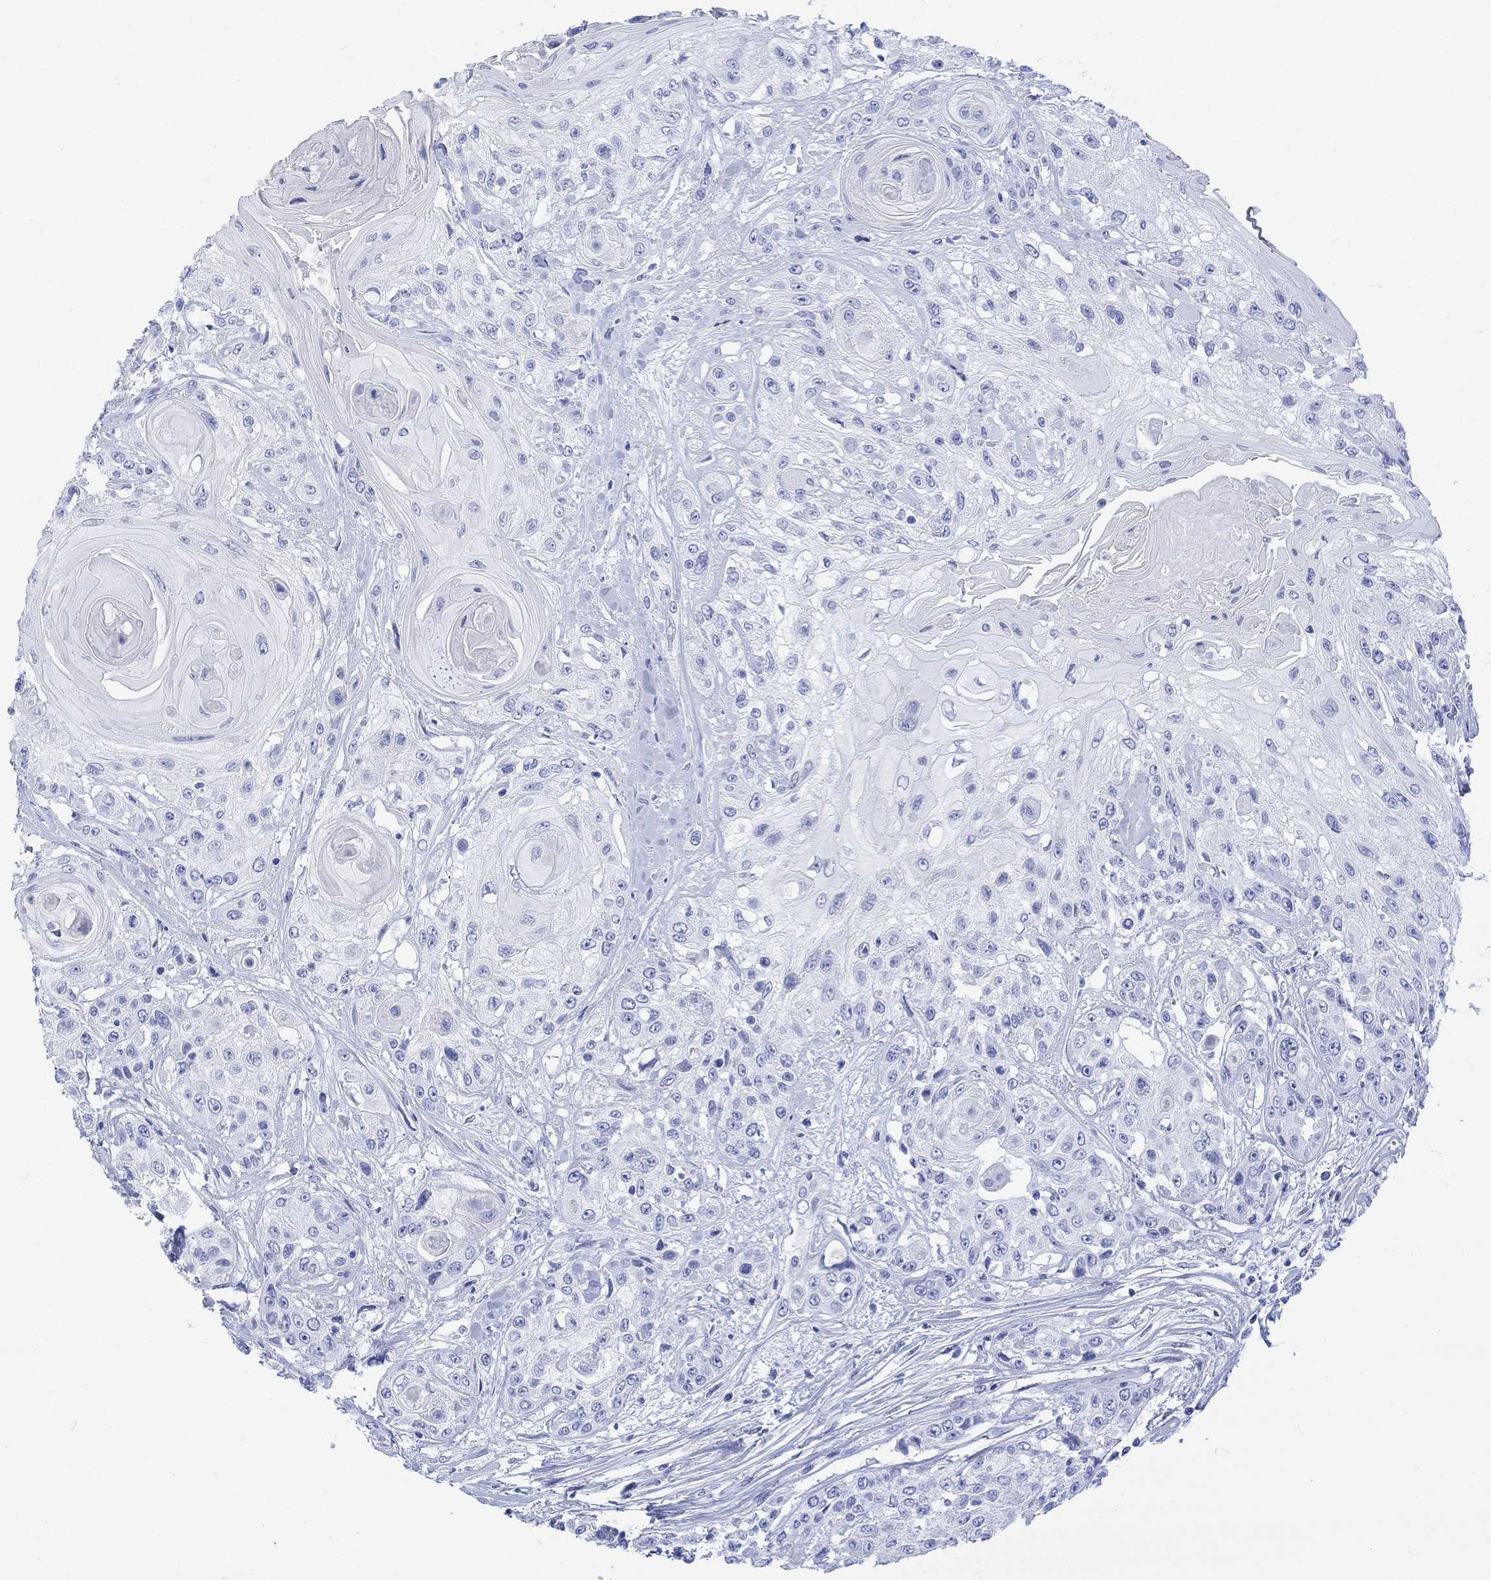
{"staining": {"intensity": "negative", "quantity": "none", "location": "none"}, "tissue": "head and neck cancer", "cell_type": "Tumor cells", "image_type": "cancer", "snomed": [{"axis": "morphology", "description": "Squamous cell carcinoma, NOS"}, {"axis": "topography", "description": "Head-Neck"}], "caption": "Tumor cells show no significant protein staining in head and neck cancer.", "gene": "CELF4", "patient": {"sex": "female", "age": 59}}